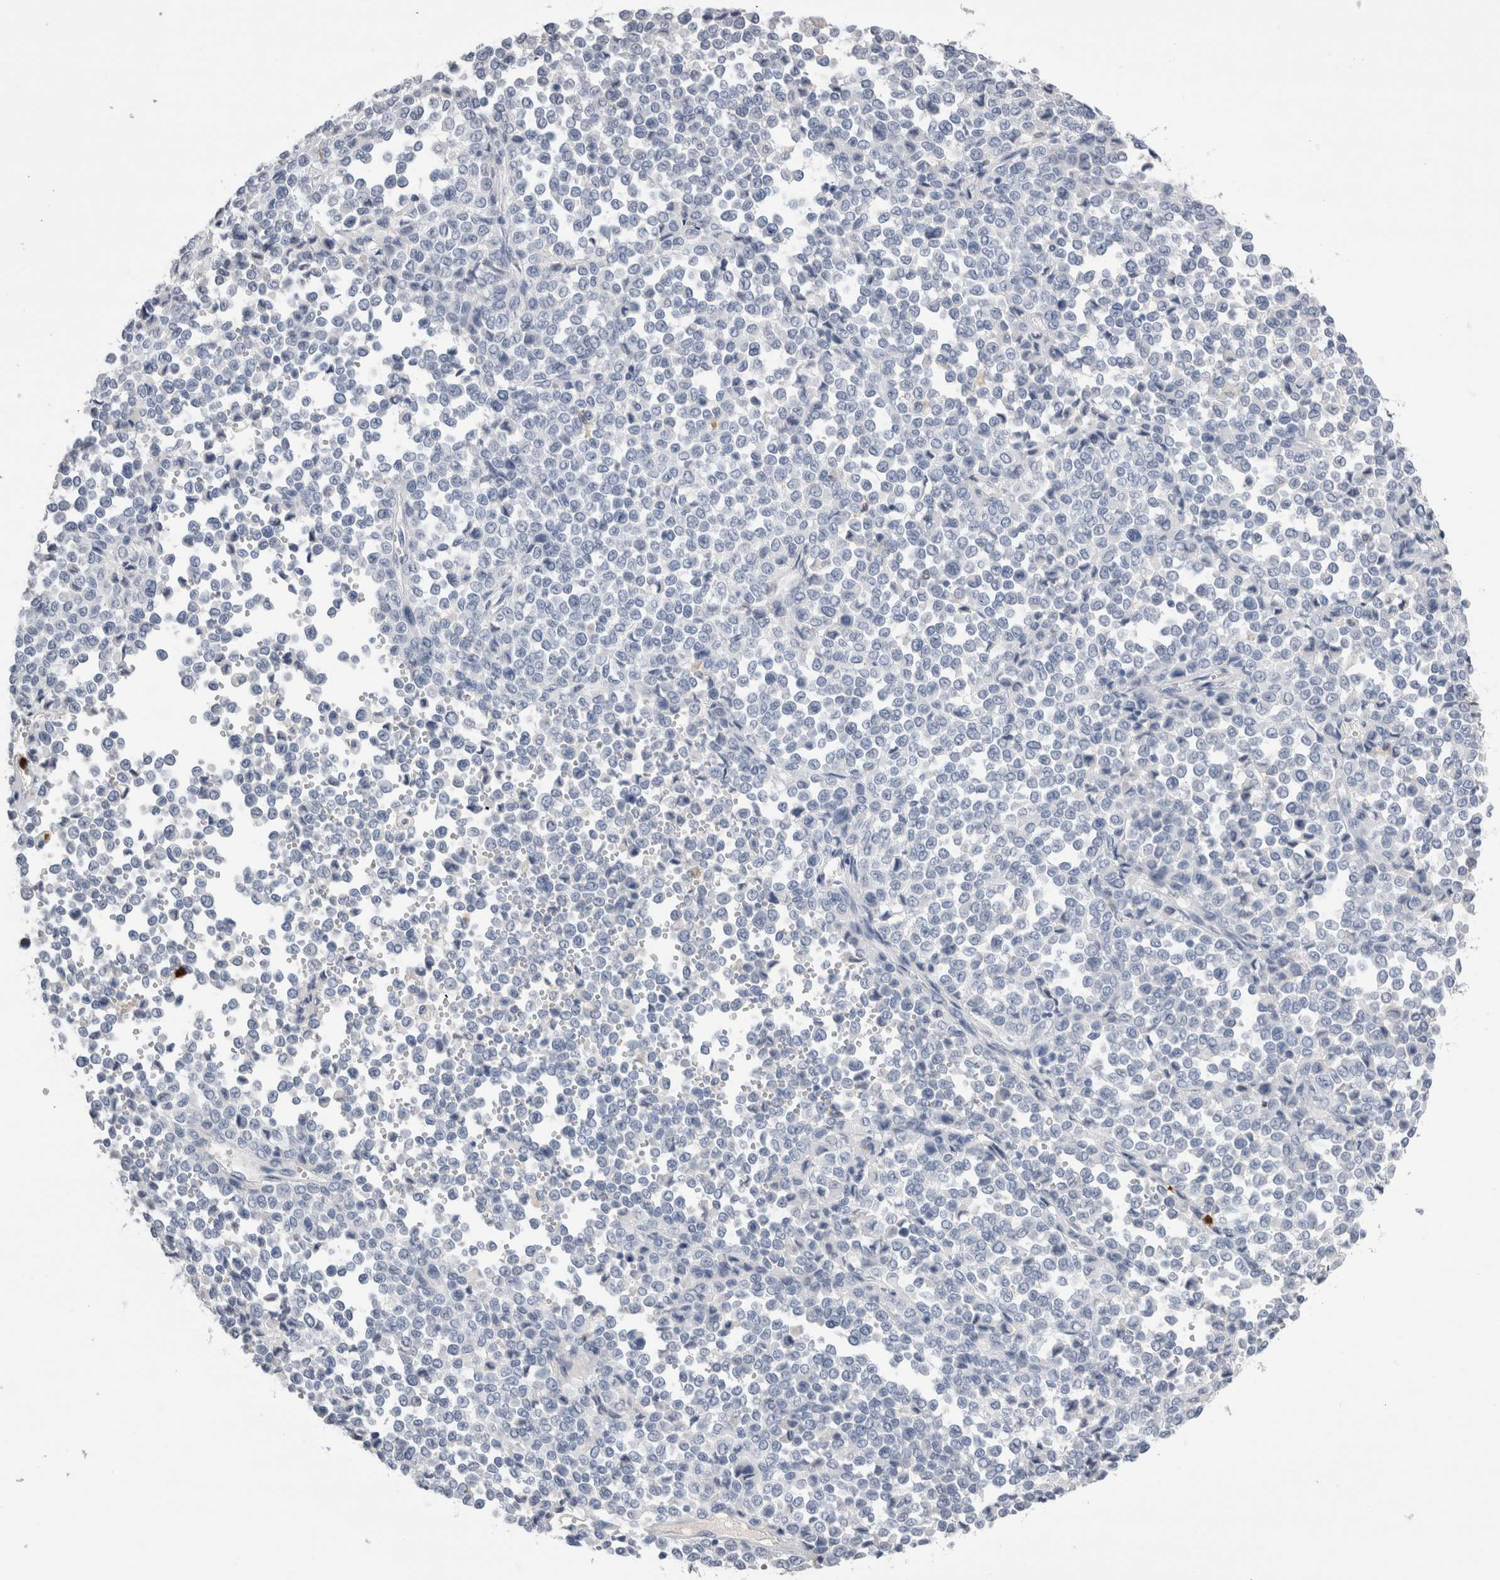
{"staining": {"intensity": "negative", "quantity": "none", "location": "none"}, "tissue": "melanoma", "cell_type": "Tumor cells", "image_type": "cancer", "snomed": [{"axis": "morphology", "description": "Malignant melanoma, Metastatic site"}, {"axis": "topography", "description": "Pancreas"}], "caption": "A micrograph of human melanoma is negative for staining in tumor cells.", "gene": "S100A12", "patient": {"sex": "female", "age": 30}}